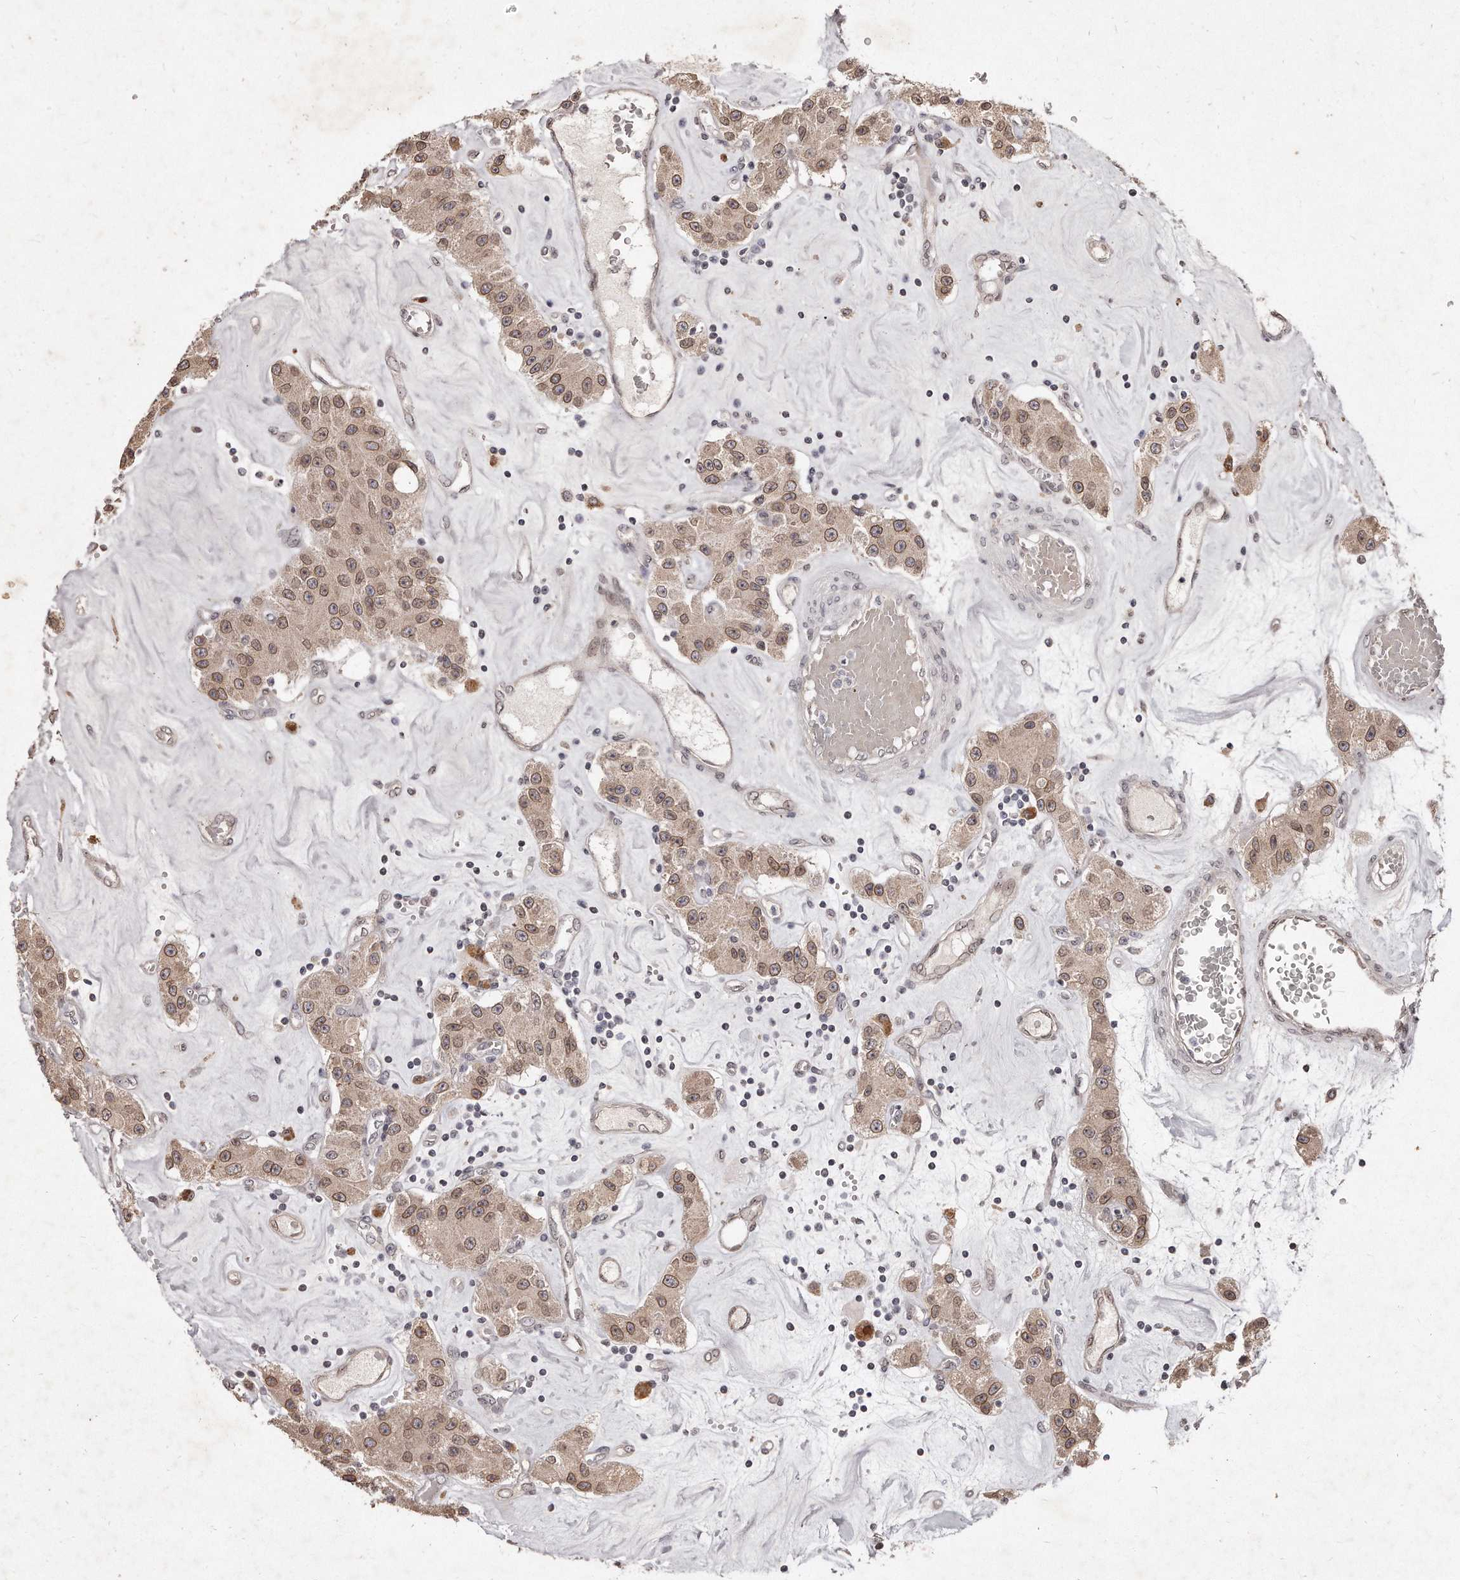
{"staining": {"intensity": "moderate", "quantity": ">75%", "location": "cytoplasmic/membranous,nuclear"}, "tissue": "carcinoid", "cell_type": "Tumor cells", "image_type": "cancer", "snomed": [{"axis": "morphology", "description": "Carcinoid, malignant, NOS"}, {"axis": "topography", "description": "Pancreas"}], "caption": "Protein staining of malignant carcinoid tissue reveals moderate cytoplasmic/membranous and nuclear expression in approximately >75% of tumor cells.", "gene": "HASPIN", "patient": {"sex": "male", "age": 41}}